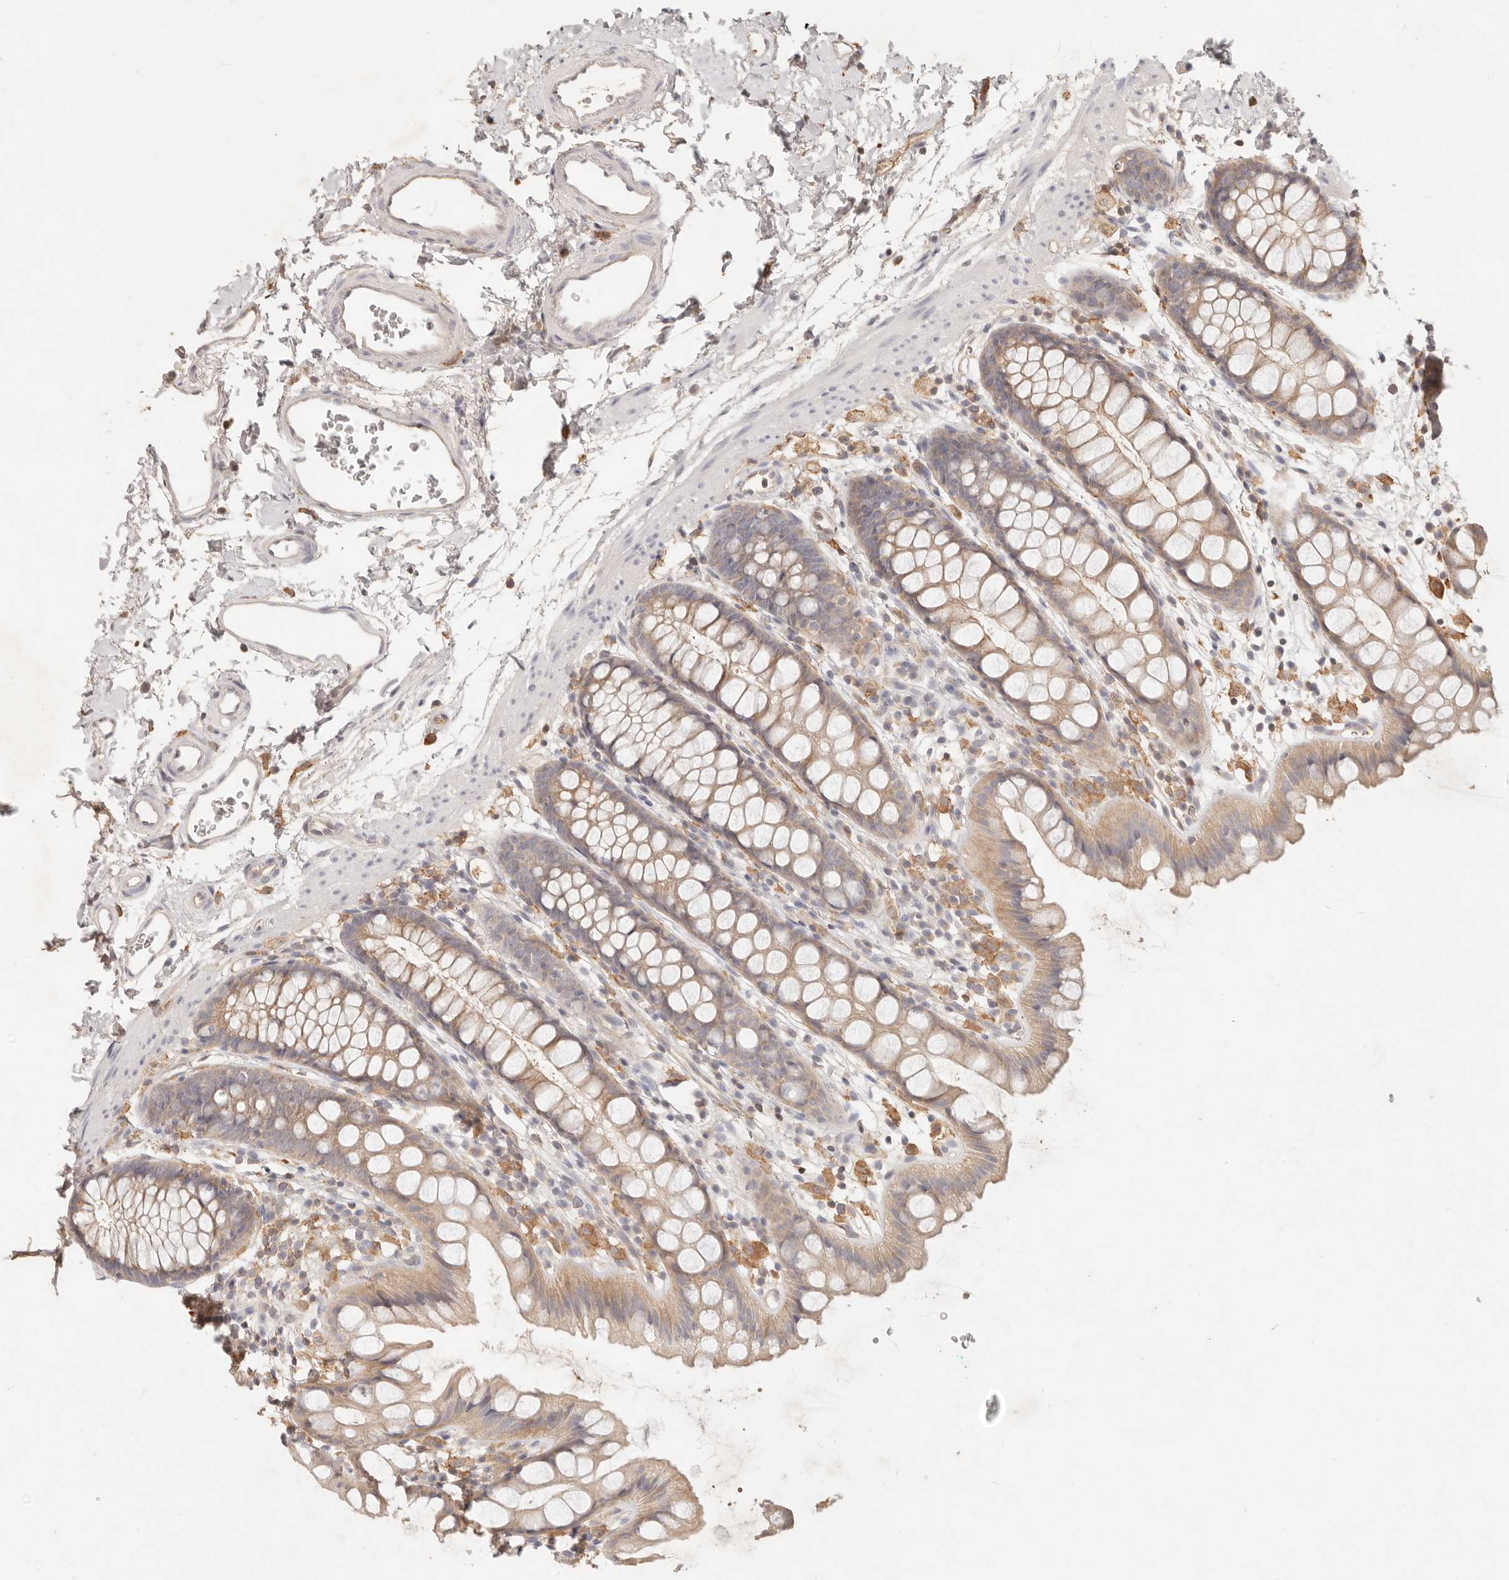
{"staining": {"intensity": "weak", "quantity": ">75%", "location": "cytoplasmic/membranous"}, "tissue": "rectum", "cell_type": "Glandular cells", "image_type": "normal", "snomed": [{"axis": "morphology", "description": "Normal tissue, NOS"}, {"axis": "topography", "description": "Rectum"}], "caption": "The photomicrograph reveals staining of unremarkable rectum, revealing weak cytoplasmic/membranous protein expression (brown color) within glandular cells. The protein is shown in brown color, while the nuclei are stained blue.", "gene": "NECAP2", "patient": {"sex": "female", "age": 65}}